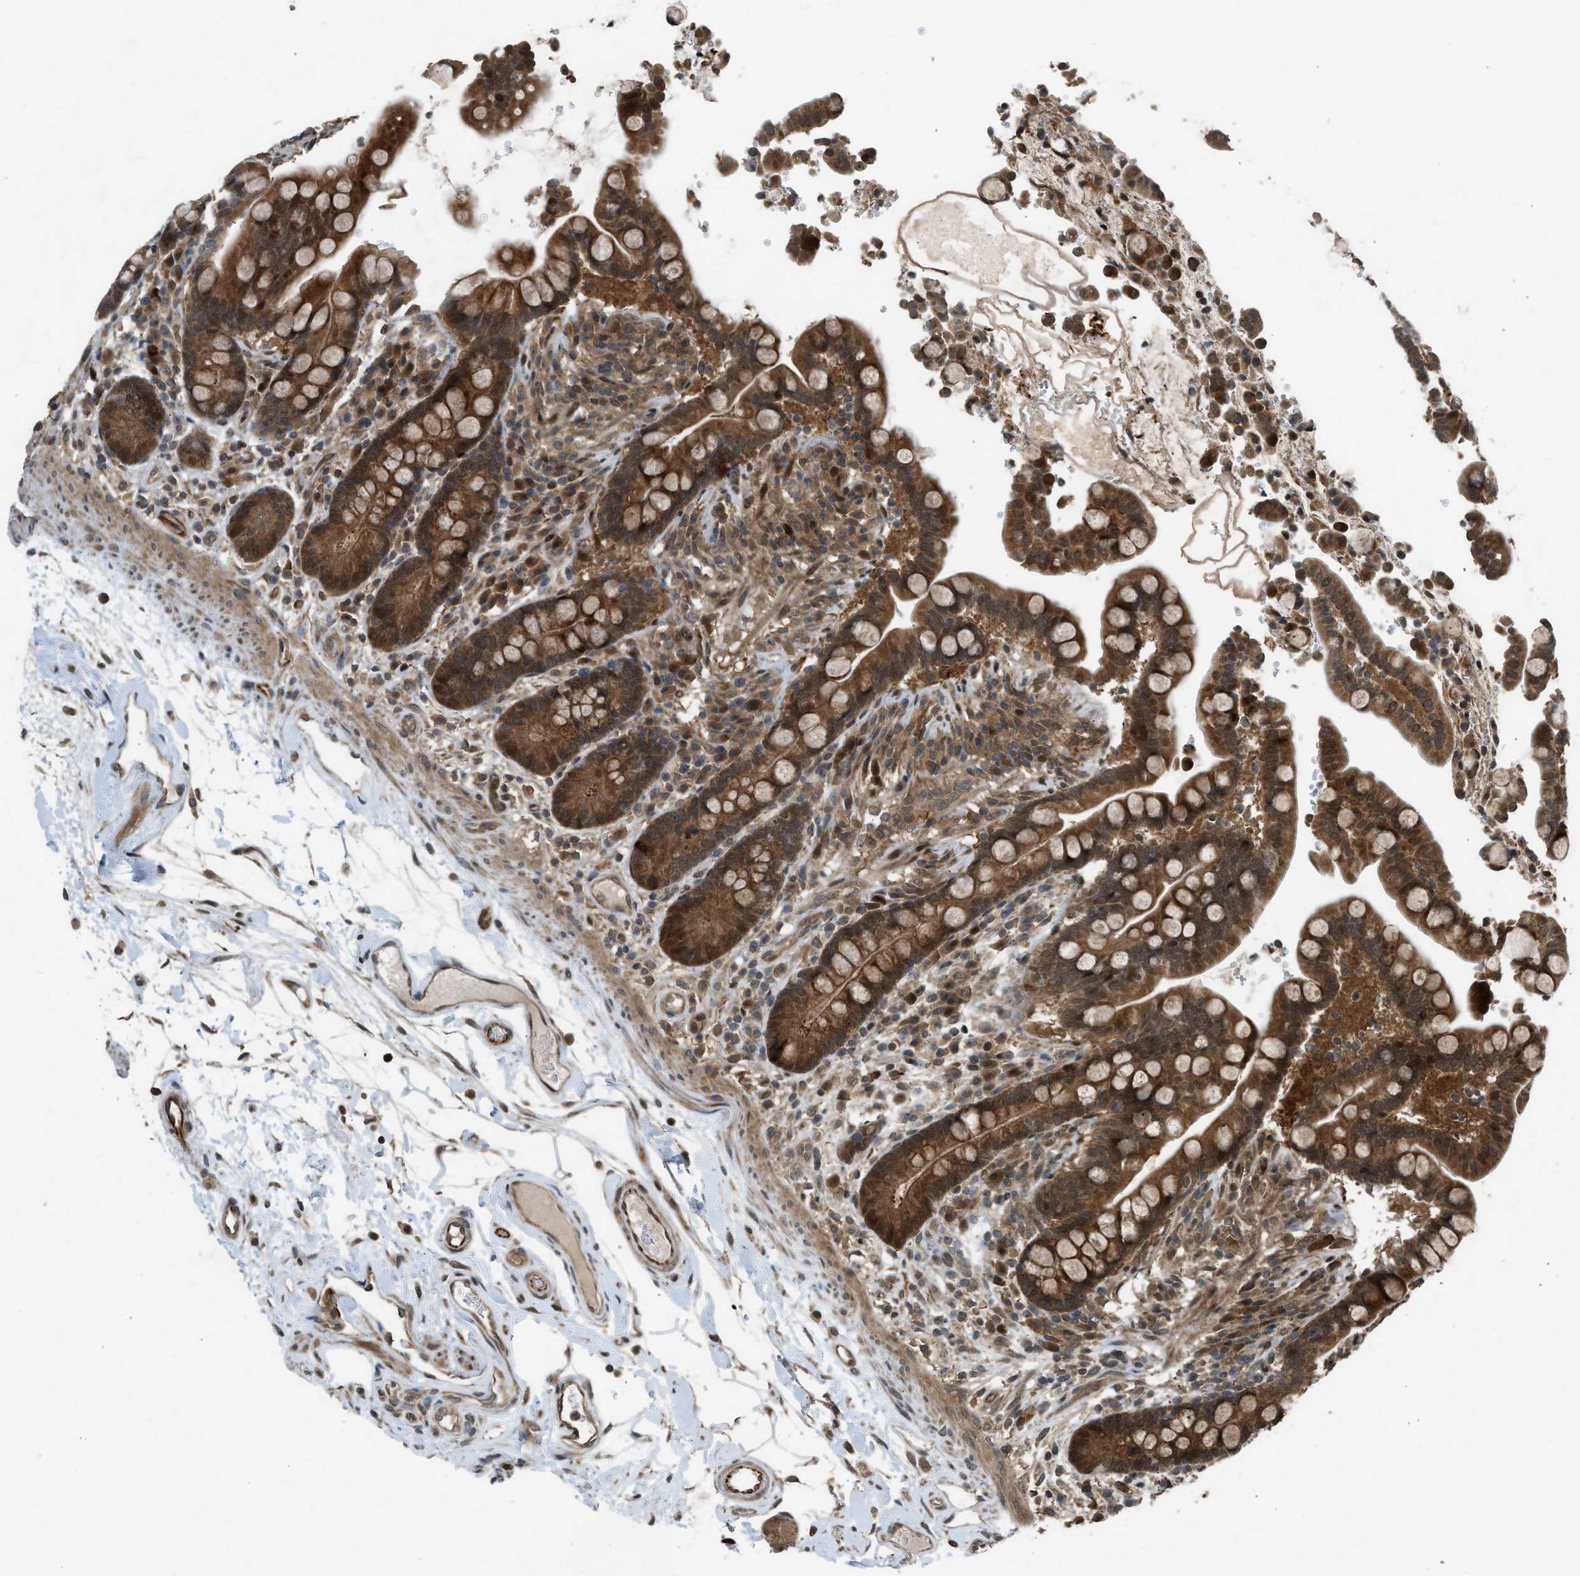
{"staining": {"intensity": "strong", "quantity": ">75%", "location": "cytoplasmic/membranous"}, "tissue": "colon", "cell_type": "Endothelial cells", "image_type": "normal", "snomed": [{"axis": "morphology", "description": "Normal tissue, NOS"}, {"axis": "topography", "description": "Colon"}], "caption": "Strong cytoplasmic/membranous protein expression is seen in approximately >75% of endothelial cells in colon. (Stains: DAB (3,3'-diaminobenzidine) in brown, nuclei in blue, Microscopy: brightfield microscopy at high magnification).", "gene": "TXNL1", "patient": {"sex": "male", "age": 73}}